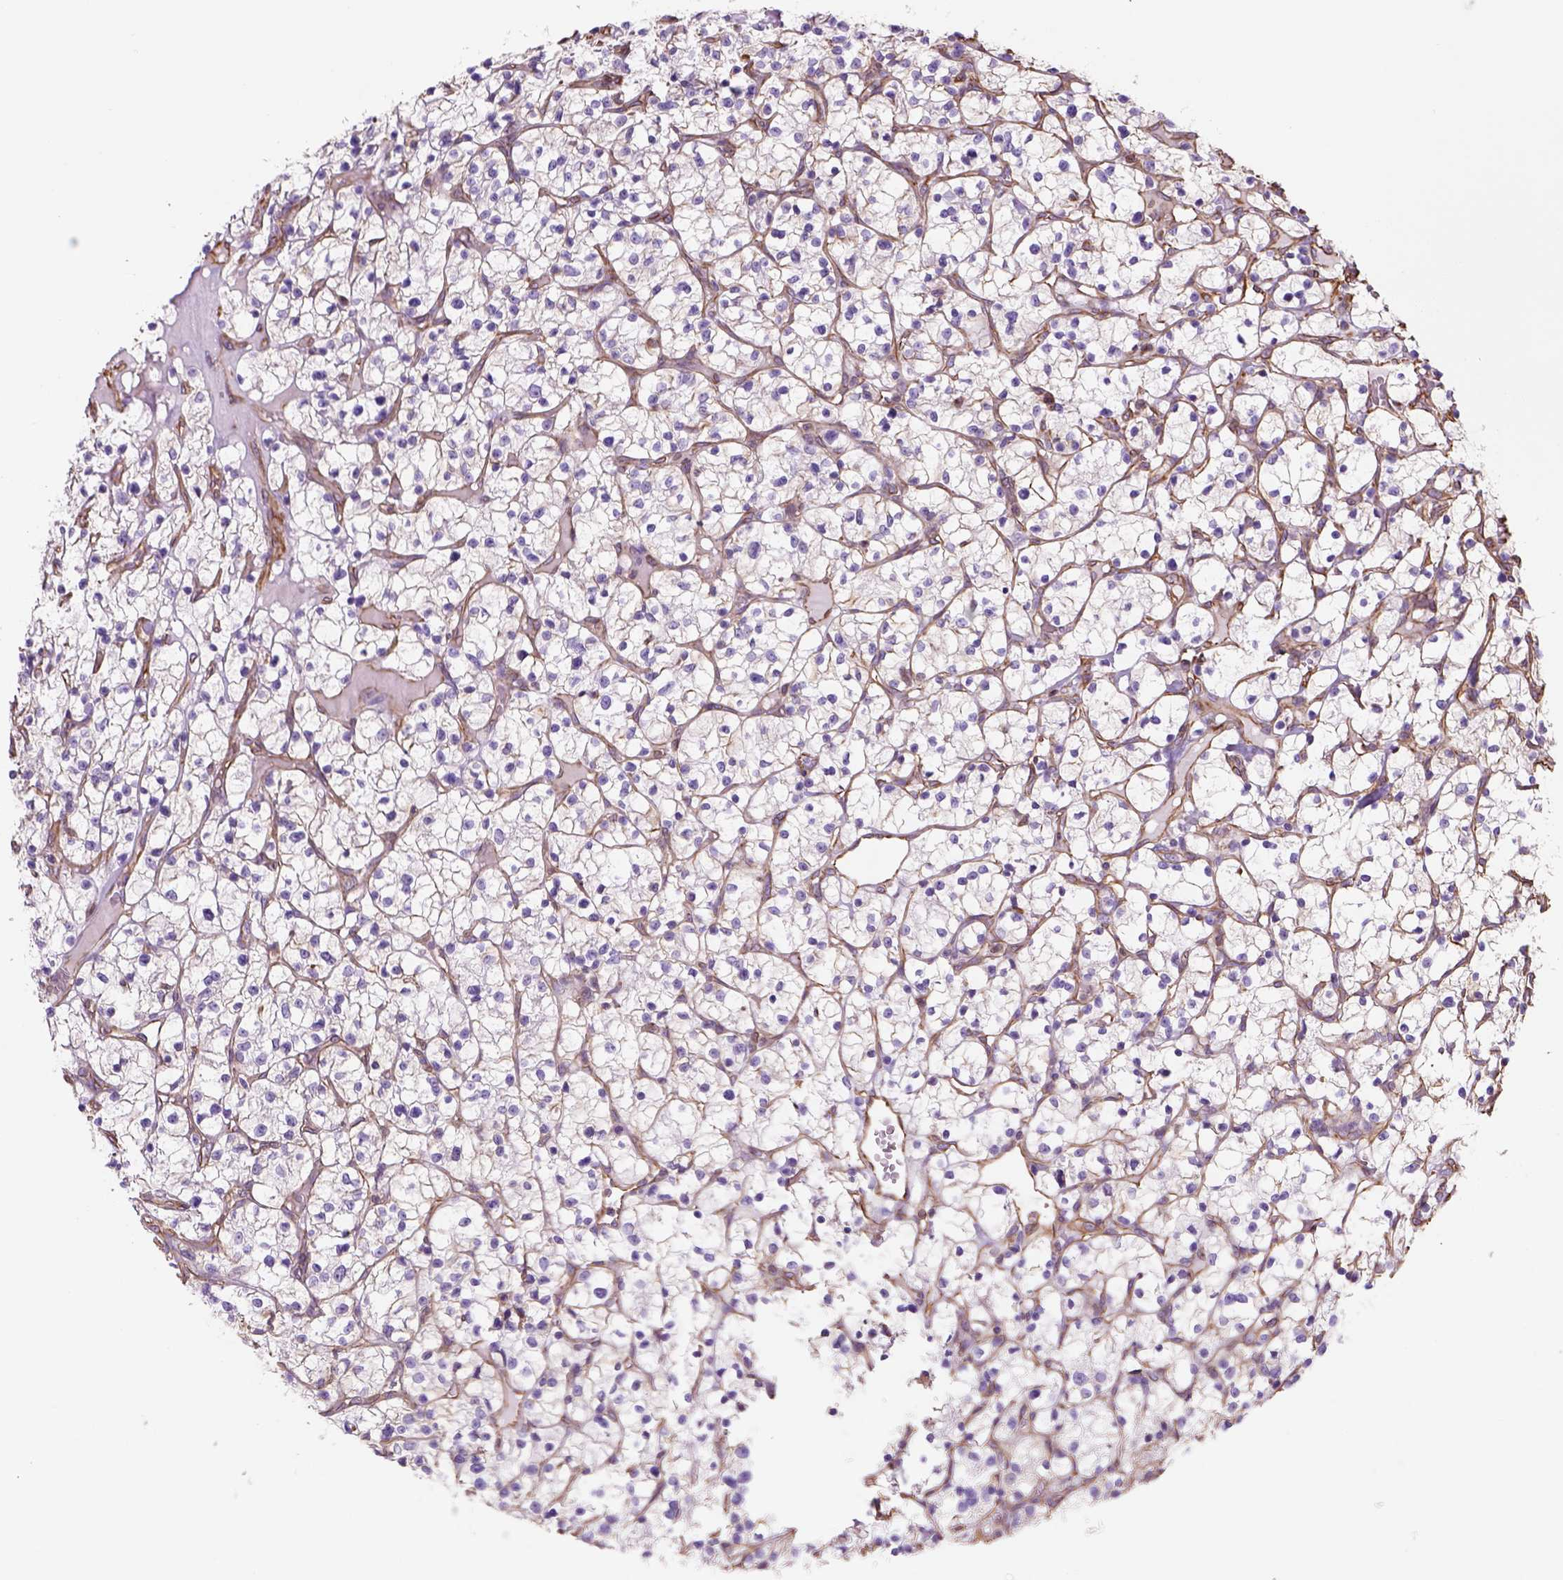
{"staining": {"intensity": "negative", "quantity": "none", "location": "none"}, "tissue": "renal cancer", "cell_type": "Tumor cells", "image_type": "cancer", "snomed": [{"axis": "morphology", "description": "Adenocarcinoma, NOS"}, {"axis": "topography", "description": "Kidney"}], "caption": "Renal adenocarcinoma was stained to show a protein in brown. There is no significant expression in tumor cells.", "gene": "ZZZ3", "patient": {"sex": "female", "age": 64}}